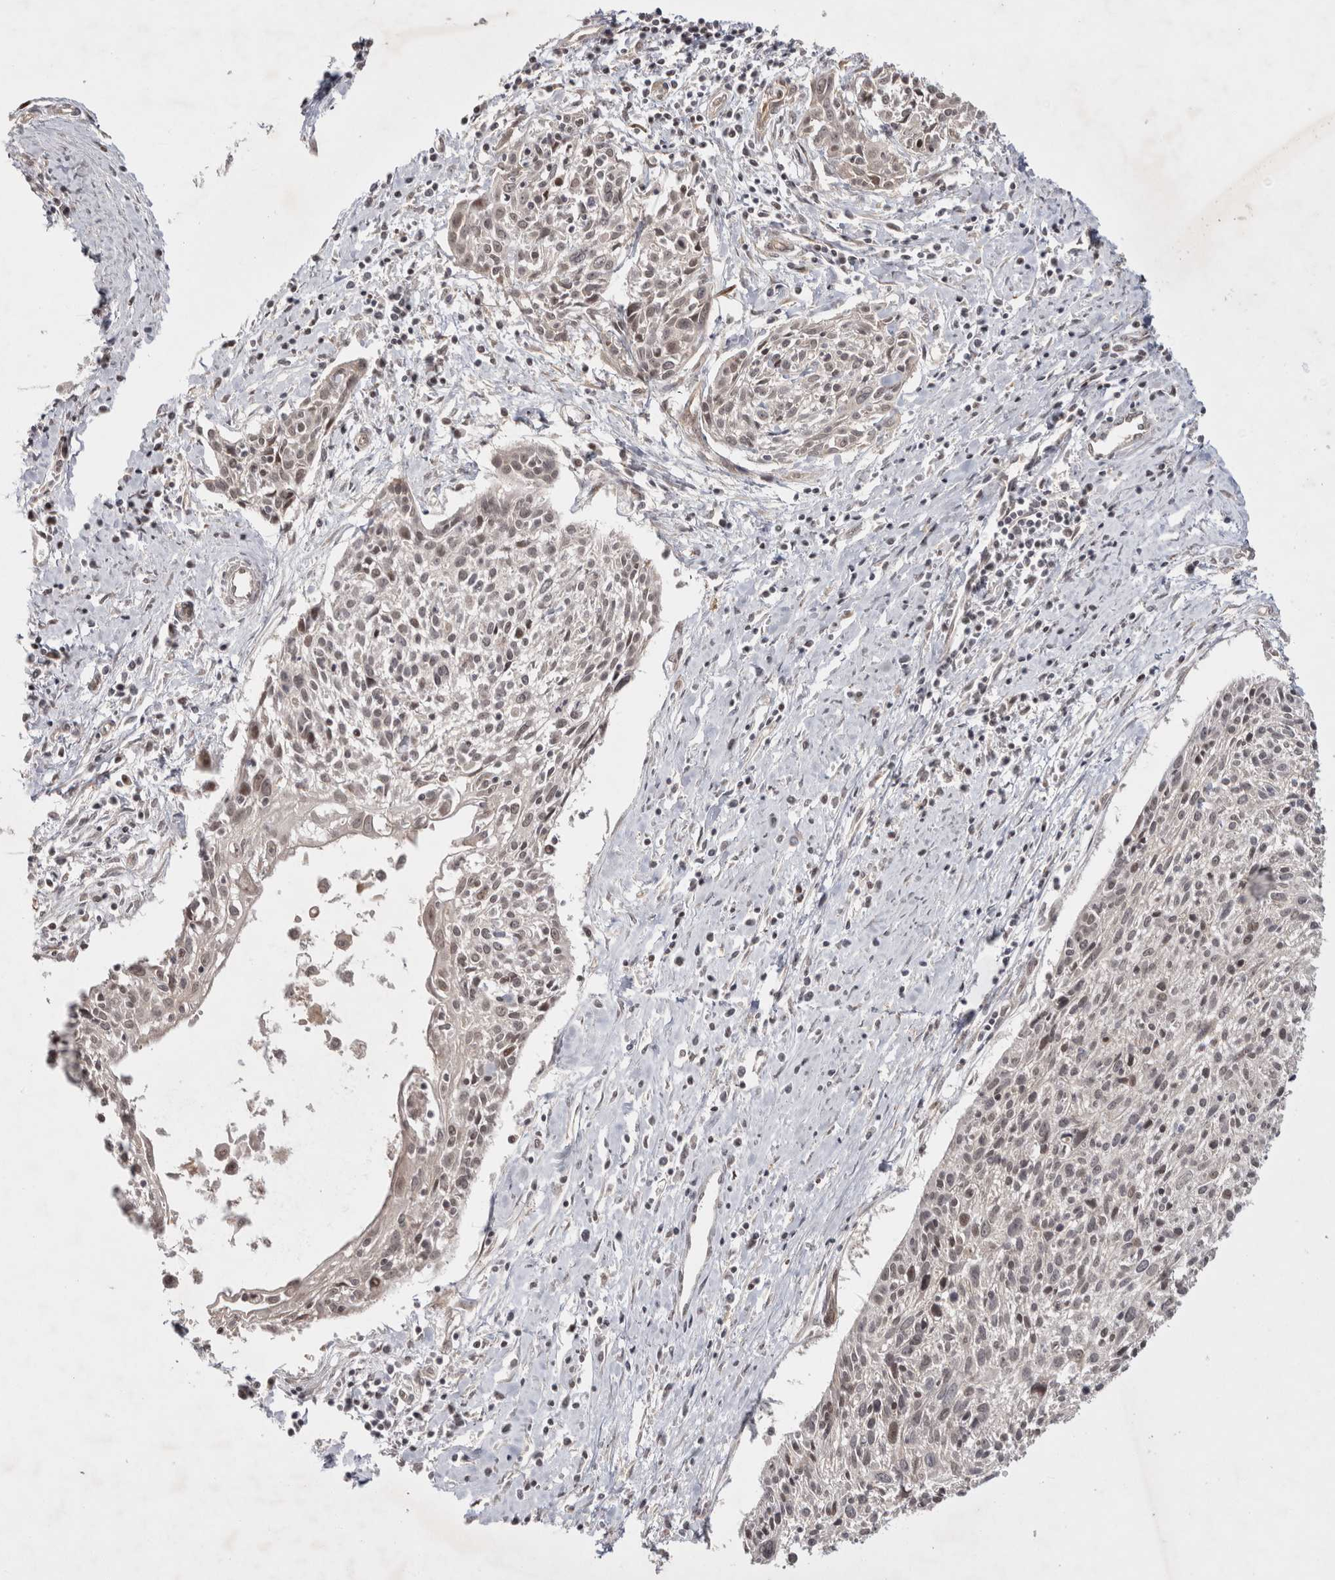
{"staining": {"intensity": "weak", "quantity": "25%-75%", "location": "nuclear"}, "tissue": "cervical cancer", "cell_type": "Tumor cells", "image_type": "cancer", "snomed": [{"axis": "morphology", "description": "Squamous cell carcinoma, NOS"}, {"axis": "topography", "description": "Cervix"}], "caption": "IHC staining of cervical squamous cell carcinoma, which displays low levels of weak nuclear positivity in about 25%-75% of tumor cells indicating weak nuclear protein positivity. The staining was performed using DAB (3,3'-diaminobenzidine) (brown) for protein detection and nuclei were counterstained in hematoxylin (blue).", "gene": "ZNF318", "patient": {"sex": "female", "age": 51}}